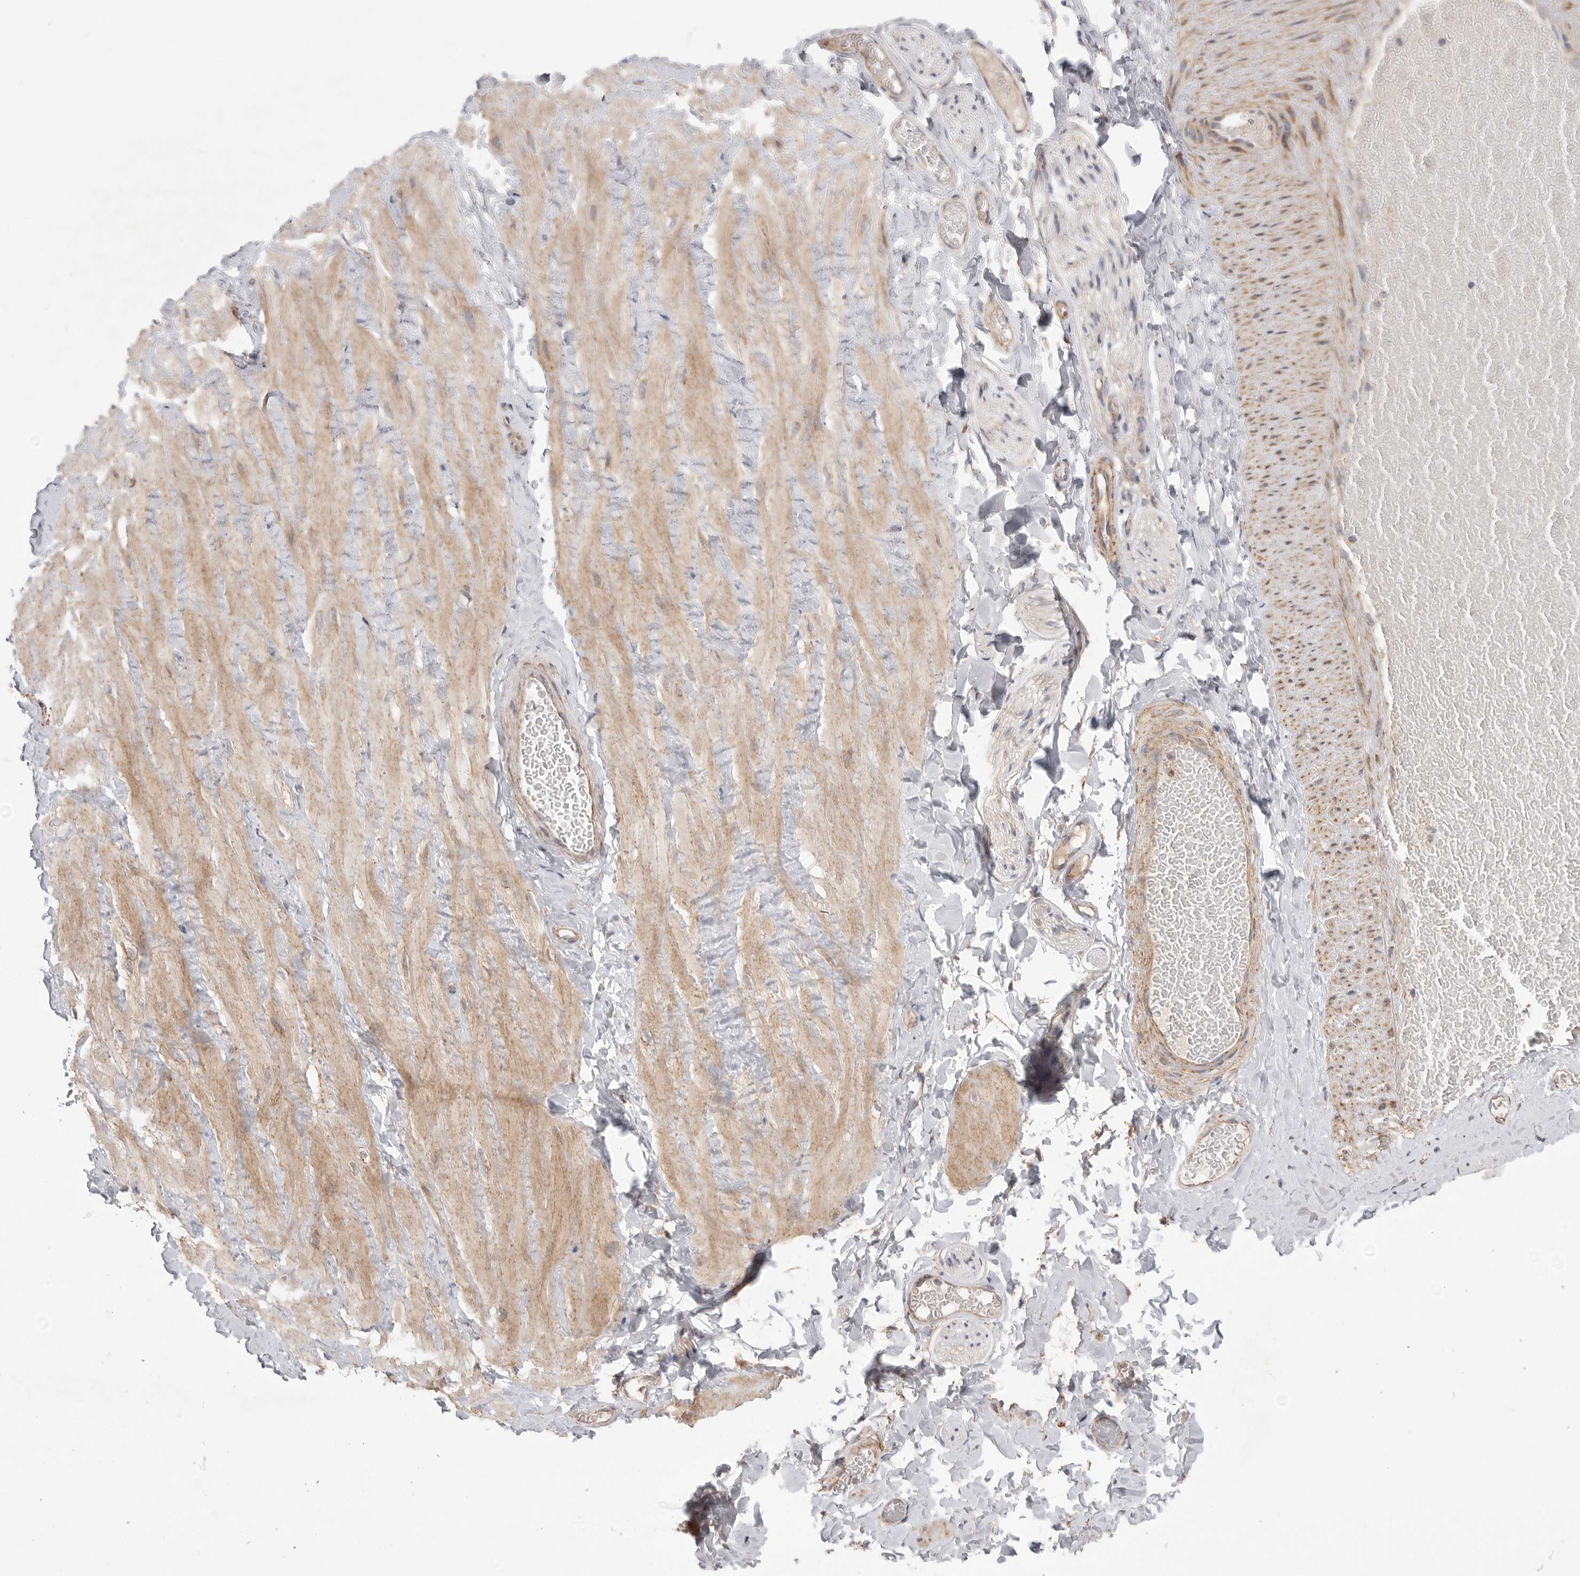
{"staining": {"intensity": "negative", "quantity": "none", "location": "none"}, "tissue": "adipose tissue", "cell_type": "Adipocytes", "image_type": "normal", "snomed": [{"axis": "morphology", "description": "Normal tissue, NOS"}, {"axis": "topography", "description": "Adipose tissue"}, {"axis": "topography", "description": "Vascular tissue"}, {"axis": "topography", "description": "Peripheral nerve tissue"}], "caption": "The micrograph reveals no staining of adipocytes in benign adipose tissue. Nuclei are stained in blue.", "gene": "MTFR1L", "patient": {"sex": "male", "age": 25}}